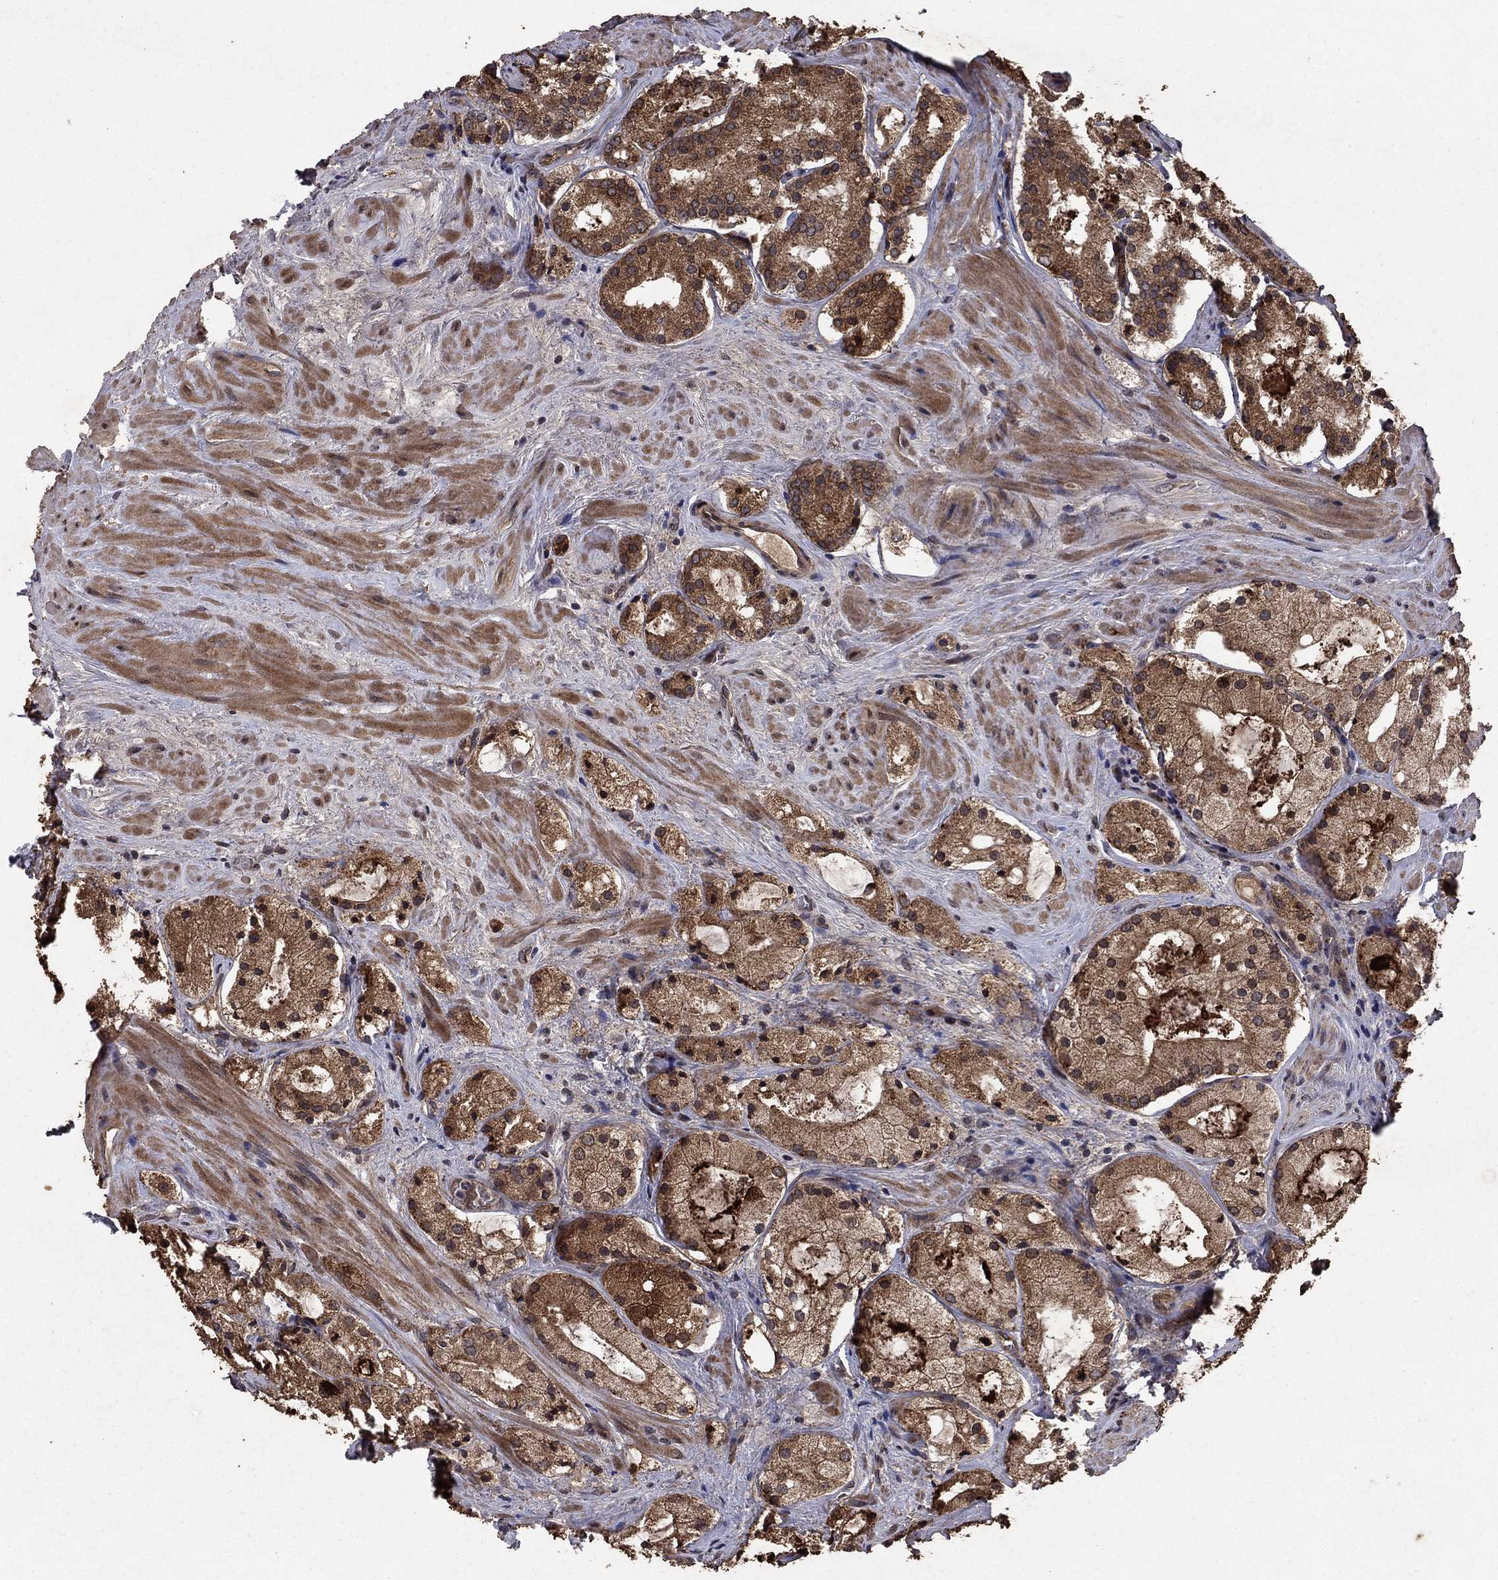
{"staining": {"intensity": "moderate", "quantity": ">75%", "location": "cytoplasmic/membranous"}, "tissue": "prostate cancer", "cell_type": "Tumor cells", "image_type": "cancer", "snomed": [{"axis": "morphology", "description": "Adenocarcinoma, NOS"}, {"axis": "morphology", "description": "Adenocarcinoma, High grade"}, {"axis": "topography", "description": "Prostate"}], "caption": "Protein expression analysis of prostate adenocarcinoma shows moderate cytoplasmic/membranous positivity in approximately >75% of tumor cells.", "gene": "DHRS1", "patient": {"sex": "male", "age": 64}}